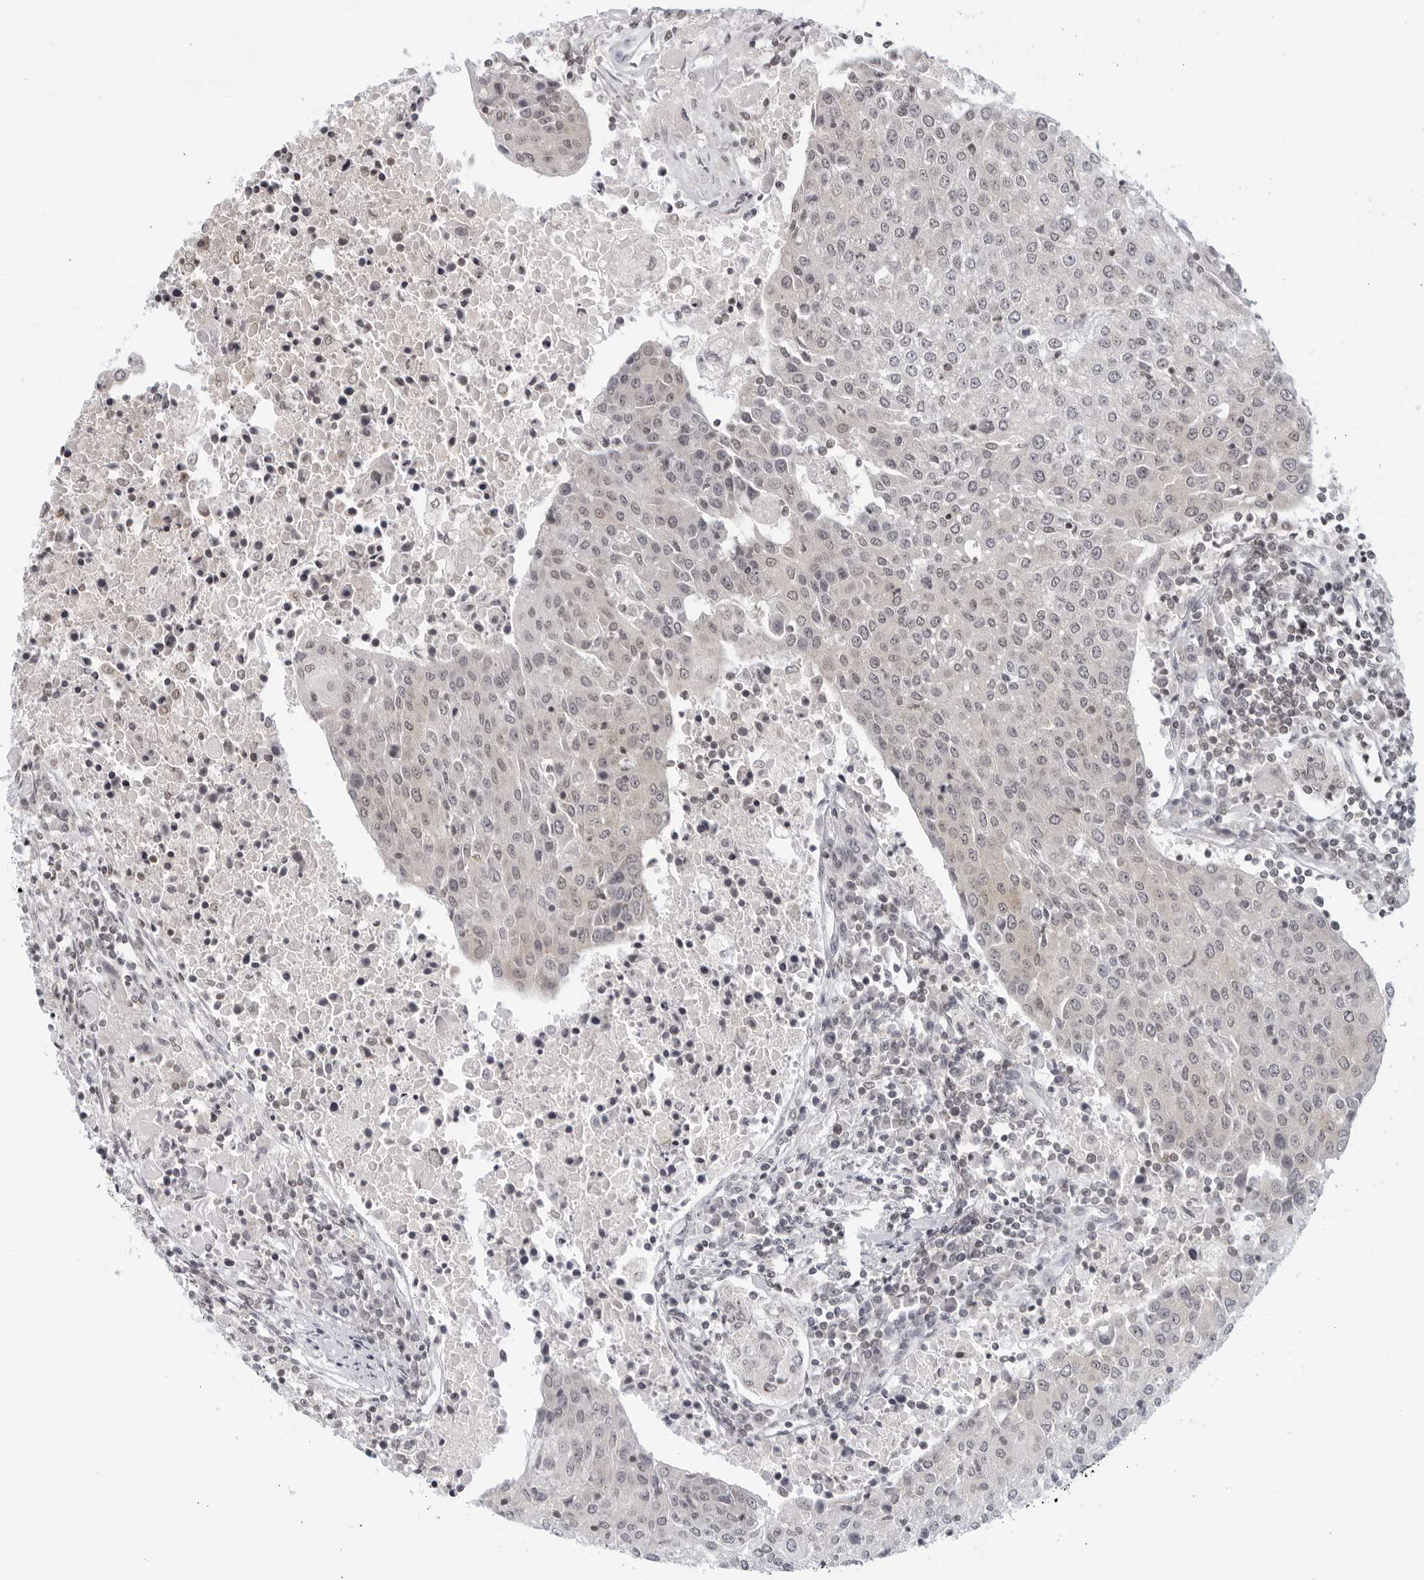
{"staining": {"intensity": "weak", "quantity": "<25%", "location": "nuclear"}, "tissue": "urothelial cancer", "cell_type": "Tumor cells", "image_type": "cancer", "snomed": [{"axis": "morphology", "description": "Urothelial carcinoma, High grade"}, {"axis": "topography", "description": "Urinary bladder"}], "caption": "A micrograph of urothelial cancer stained for a protein shows no brown staining in tumor cells. The staining is performed using DAB brown chromogen with nuclei counter-stained in using hematoxylin.", "gene": "CC2D1B", "patient": {"sex": "female", "age": 85}}